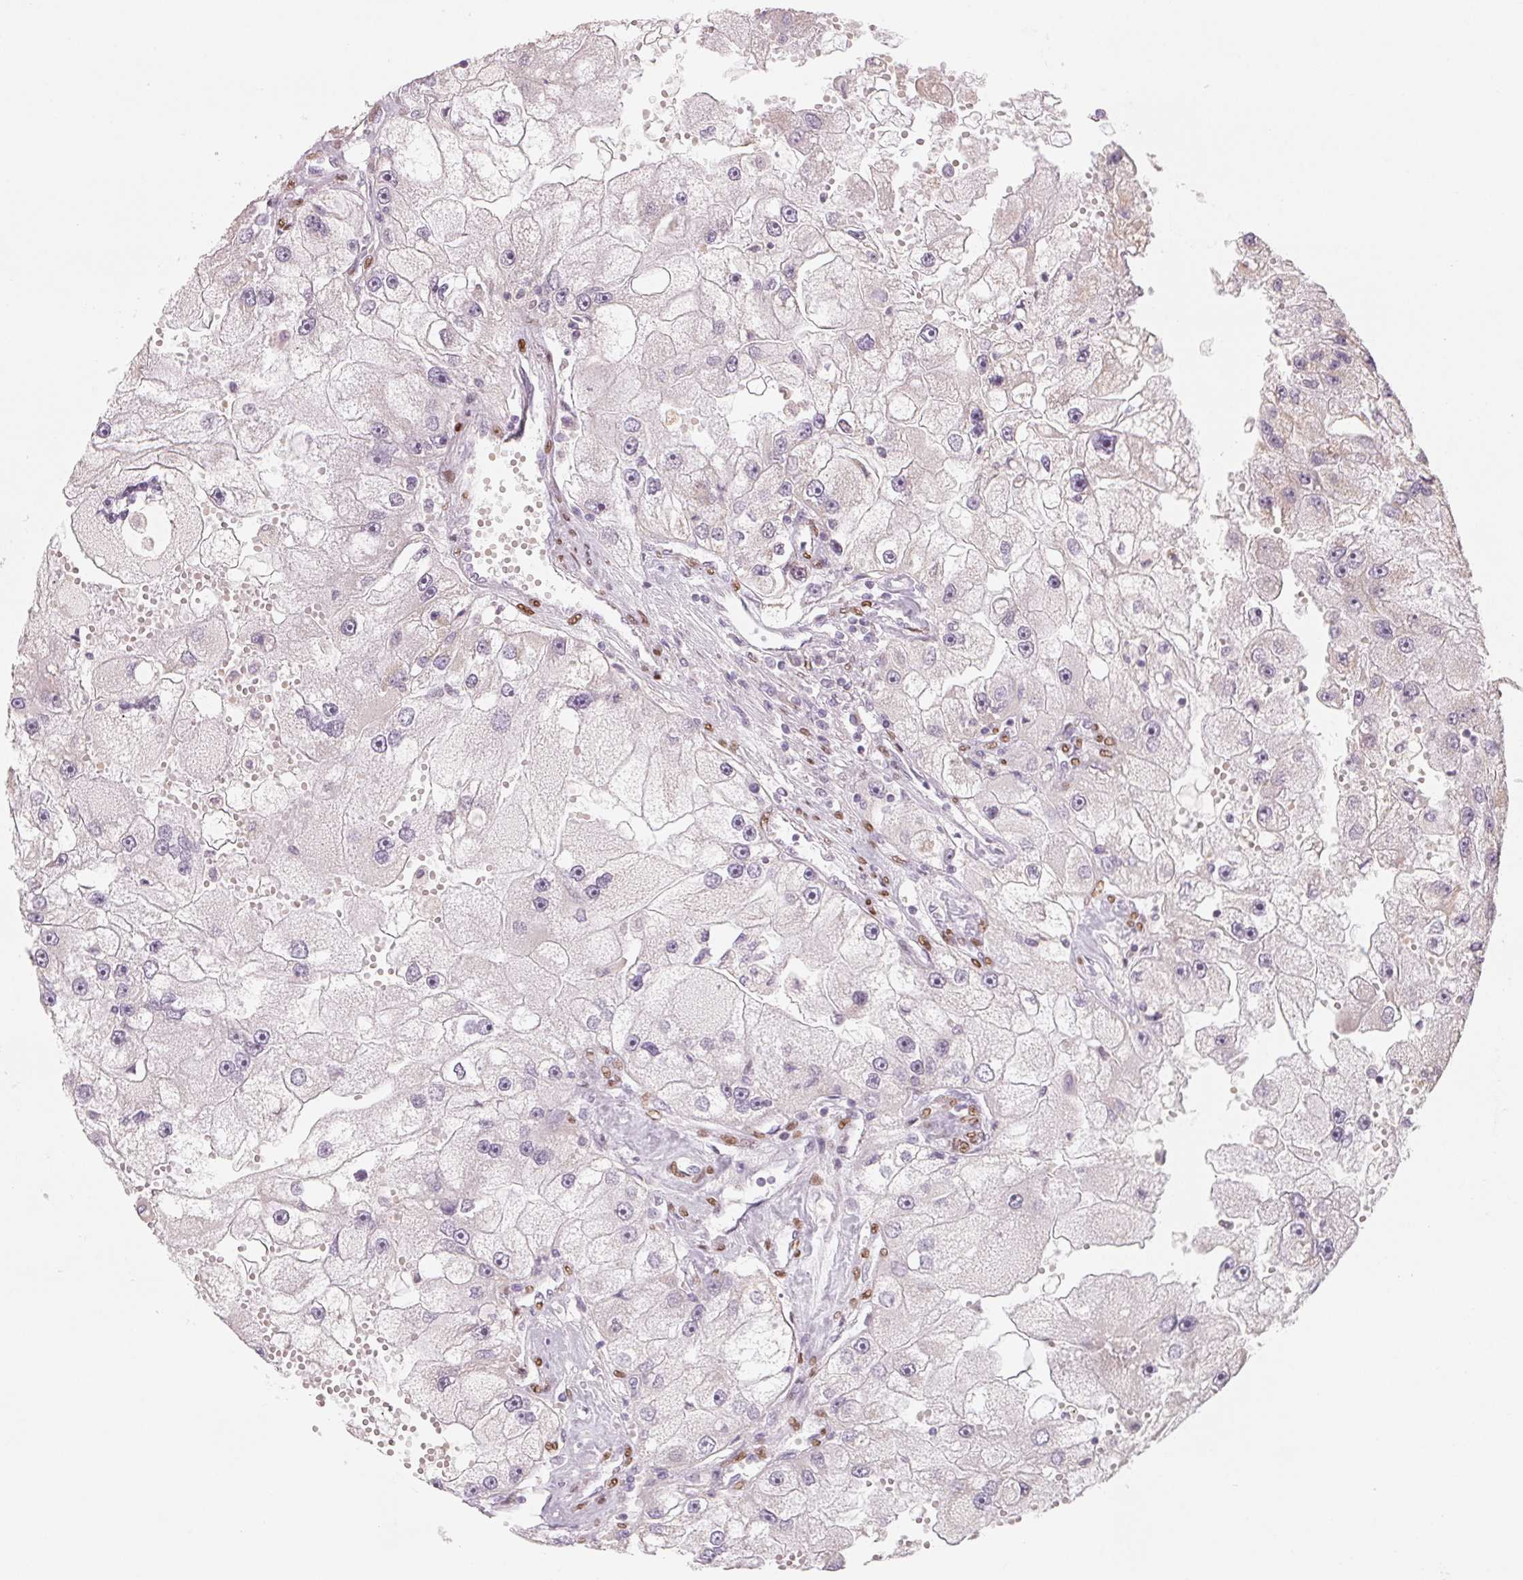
{"staining": {"intensity": "negative", "quantity": "none", "location": "none"}, "tissue": "renal cancer", "cell_type": "Tumor cells", "image_type": "cancer", "snomed": [{"axis": "morphology", "description": "Adenocarcinoma, NOS"}, {"axis": "topography", "description": "Kidney"}], "caption": "An image of renal cancer stained for a protein displays no brown staining in tumor cells.", "gene": "SMARCD3", "patient": {"sex": "male", "age": 63}}